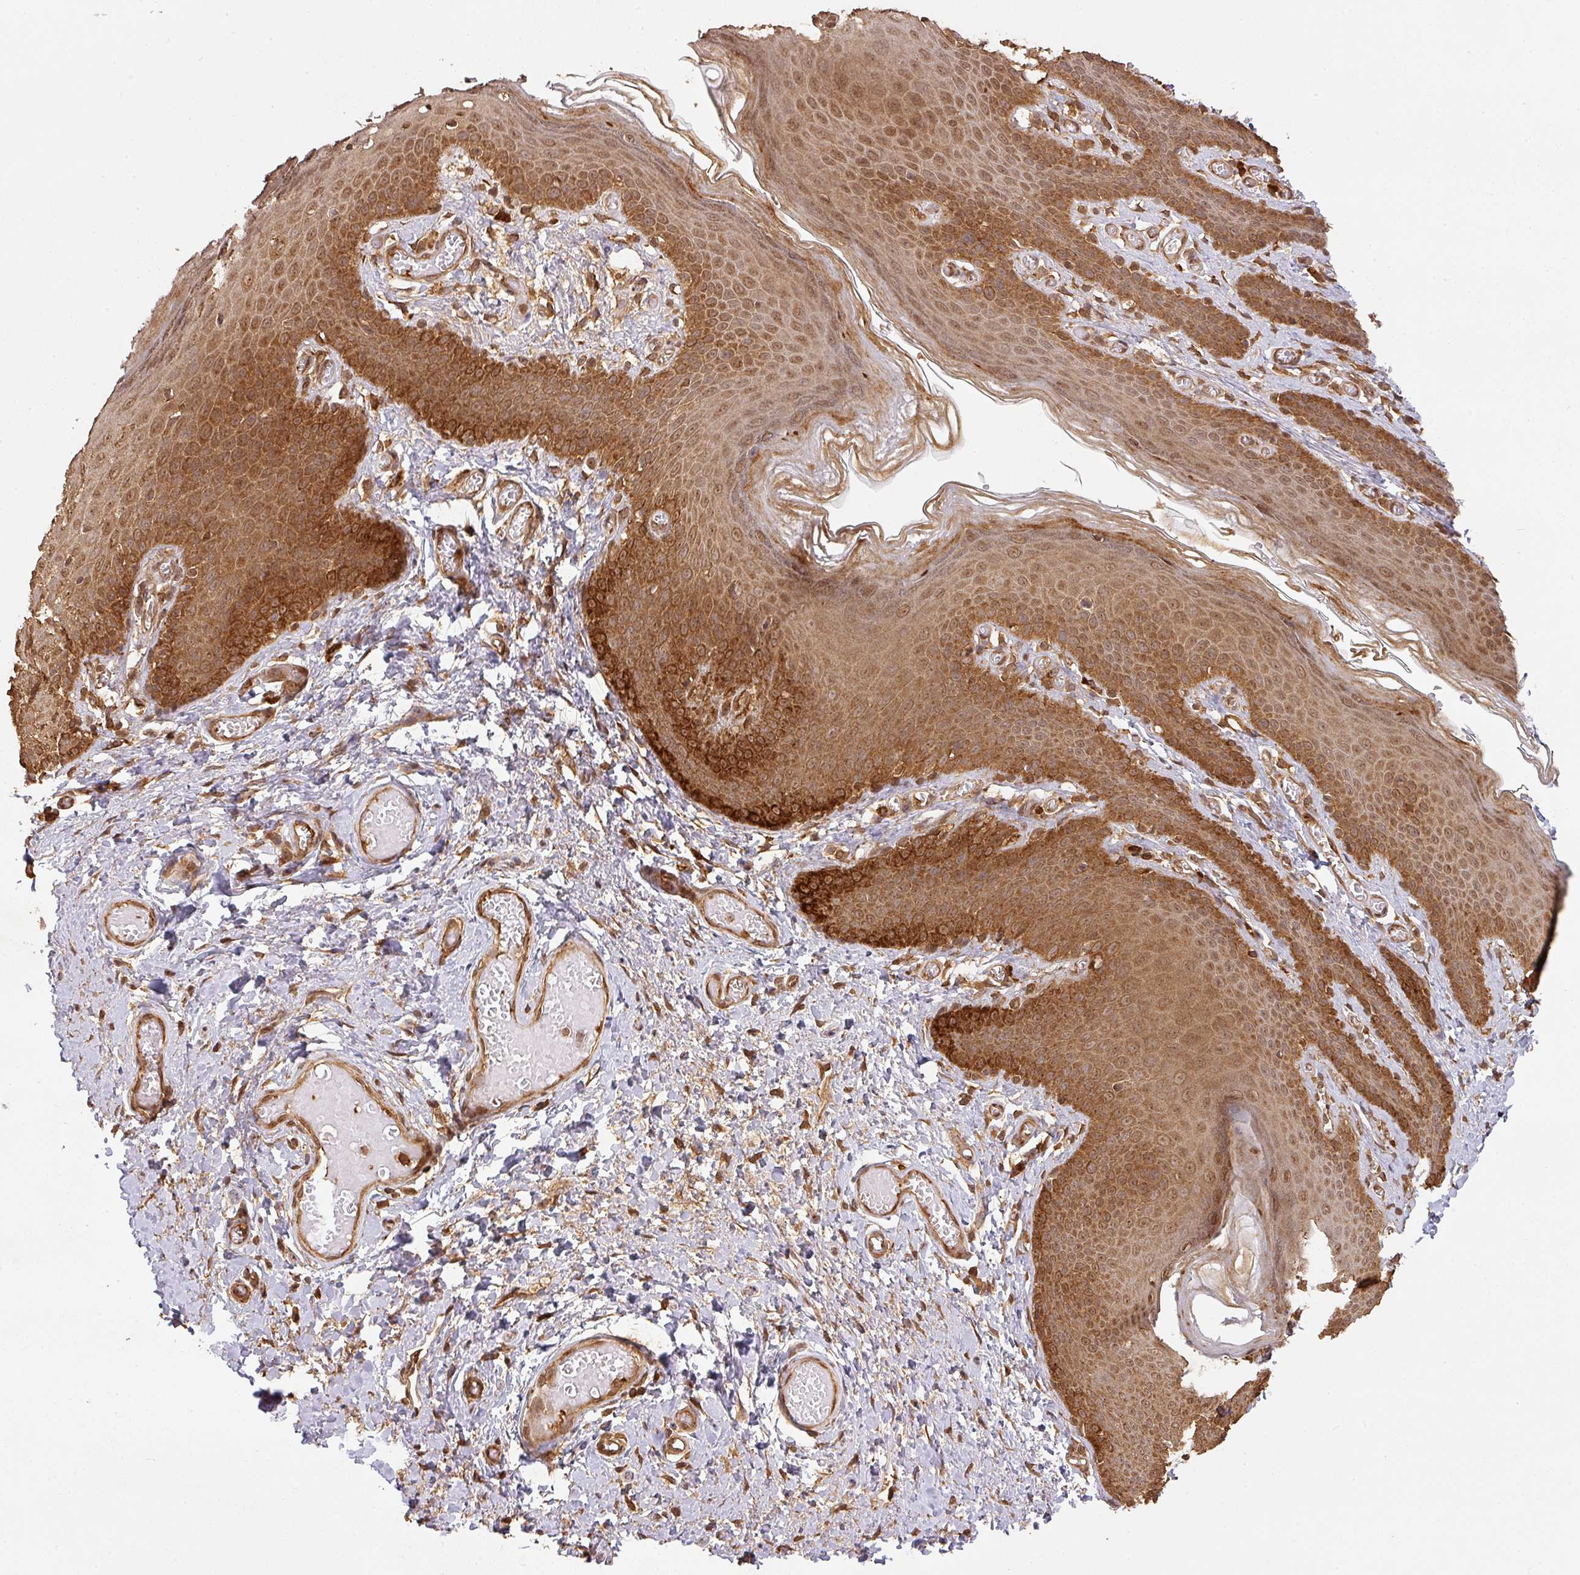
{"staining": {"intensity": "strong", "quantity": ">75%", "location": "cytoplasmic/membranous,nuclear"}, "tissue": "skin", "cell_type": "Epidermal cells", "image_type": "normal", "snomed": [{"axis": "morphology", "description": "Normal tissue, NOS"}, {"axis": "topography", "description": "Anal"}], "caption": "Brown immunohistochemical staining in benign human skin demonstrates strong cytoplasmic/membranous,nuclear positivity in about >75% of epidermal cells.", "gene": "ZNF322", "patient": {"sex": "female", "age": 40}}